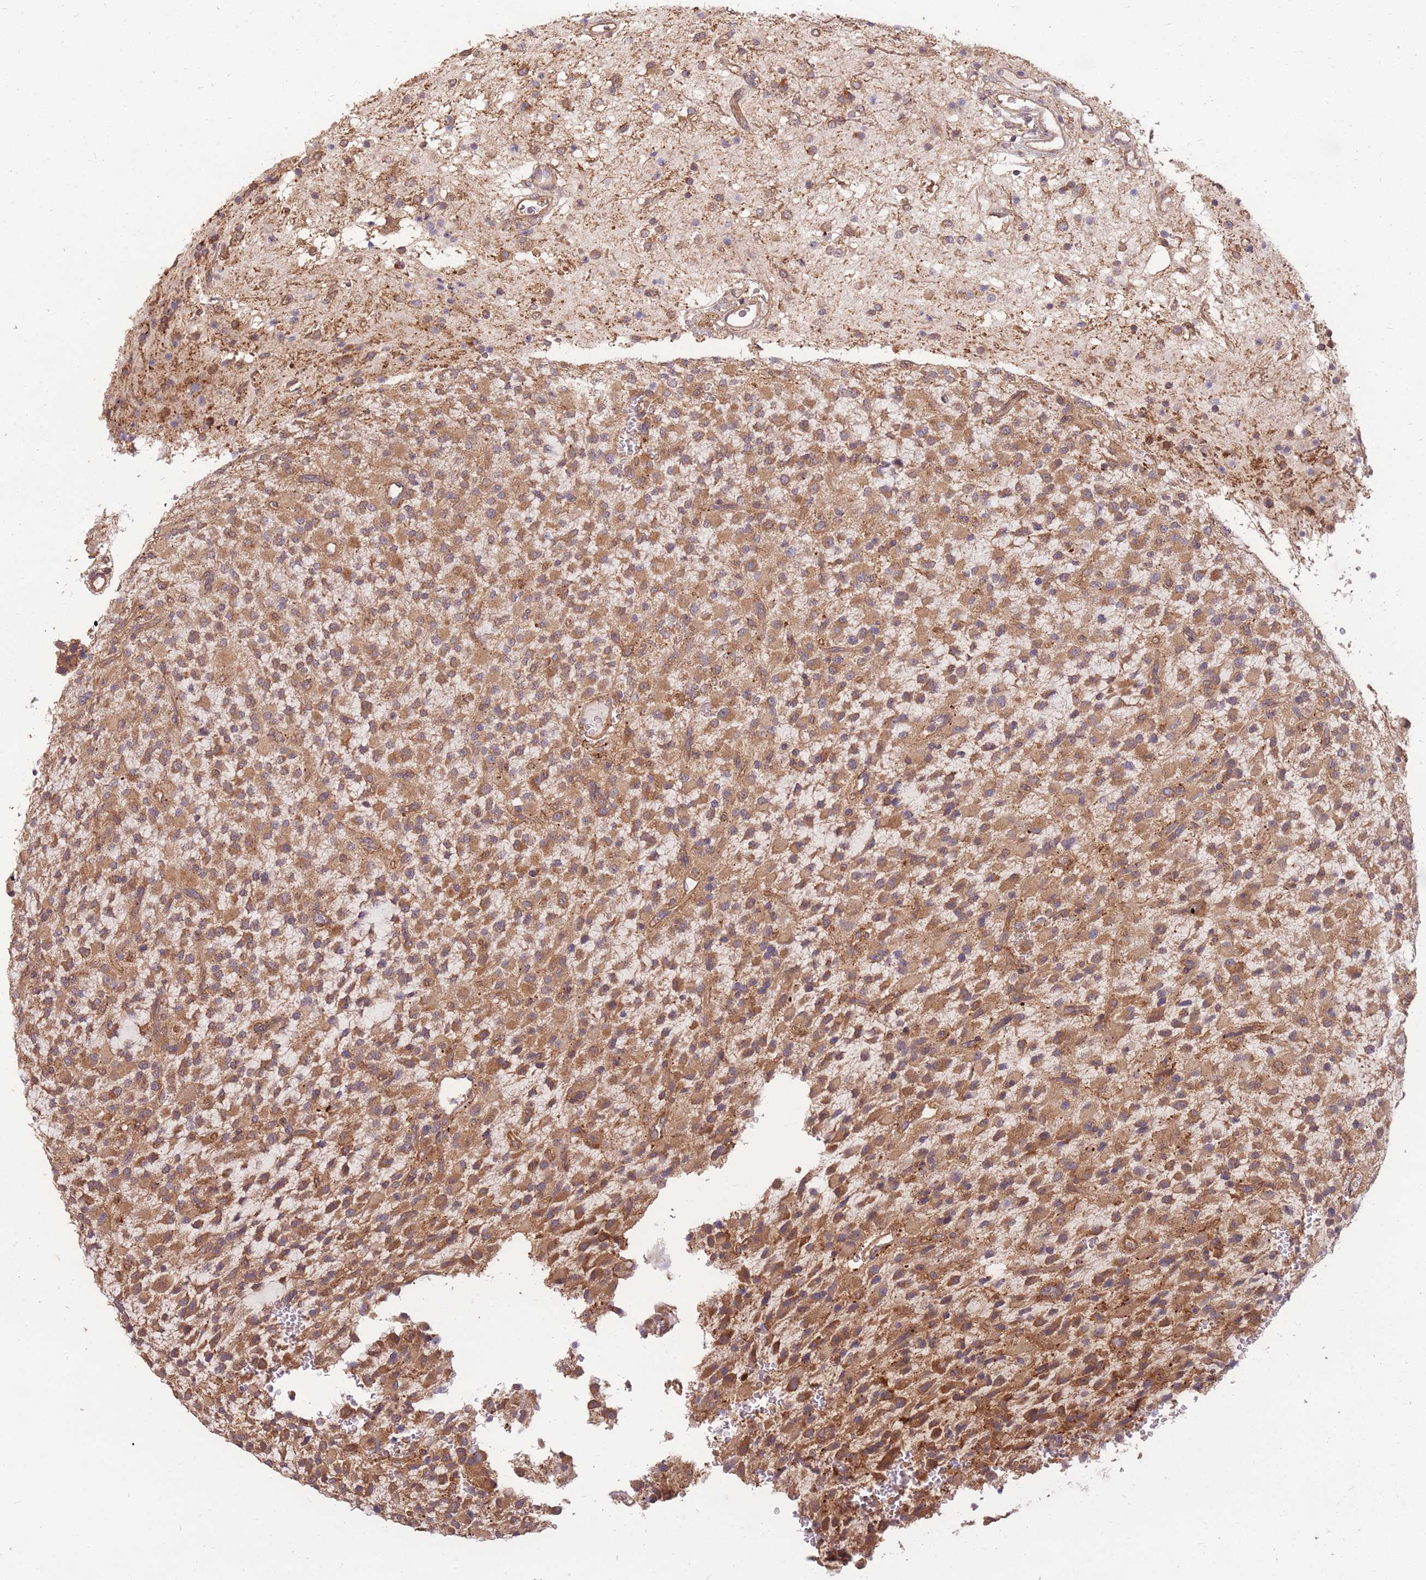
{"staining": {"intensity": "moderate", "quantity": ">75%", "location": "cytoplasmic/membranous"}, "tissue": "glioma", "cell_type": "Tumor cells", "image_type": "cancer", "snomed": [{"axis": "morphology", "description": "Glioma, malignant, High grade"}, {"axis": "topography", "description": "Brain"}], "caption": "High-grade glioma (malignant) tissue reveals moderate cytoplasmic/membranous staining in about >75% of tumor cells, visualized by immunohistochemistry. (DAB (3,3'-diaminobenzidine) IHC, brown staining for protein, blue staining for nuclei).", "gene": "DYNC1LI2", "patient": {"sex": "male", "age": 34}}